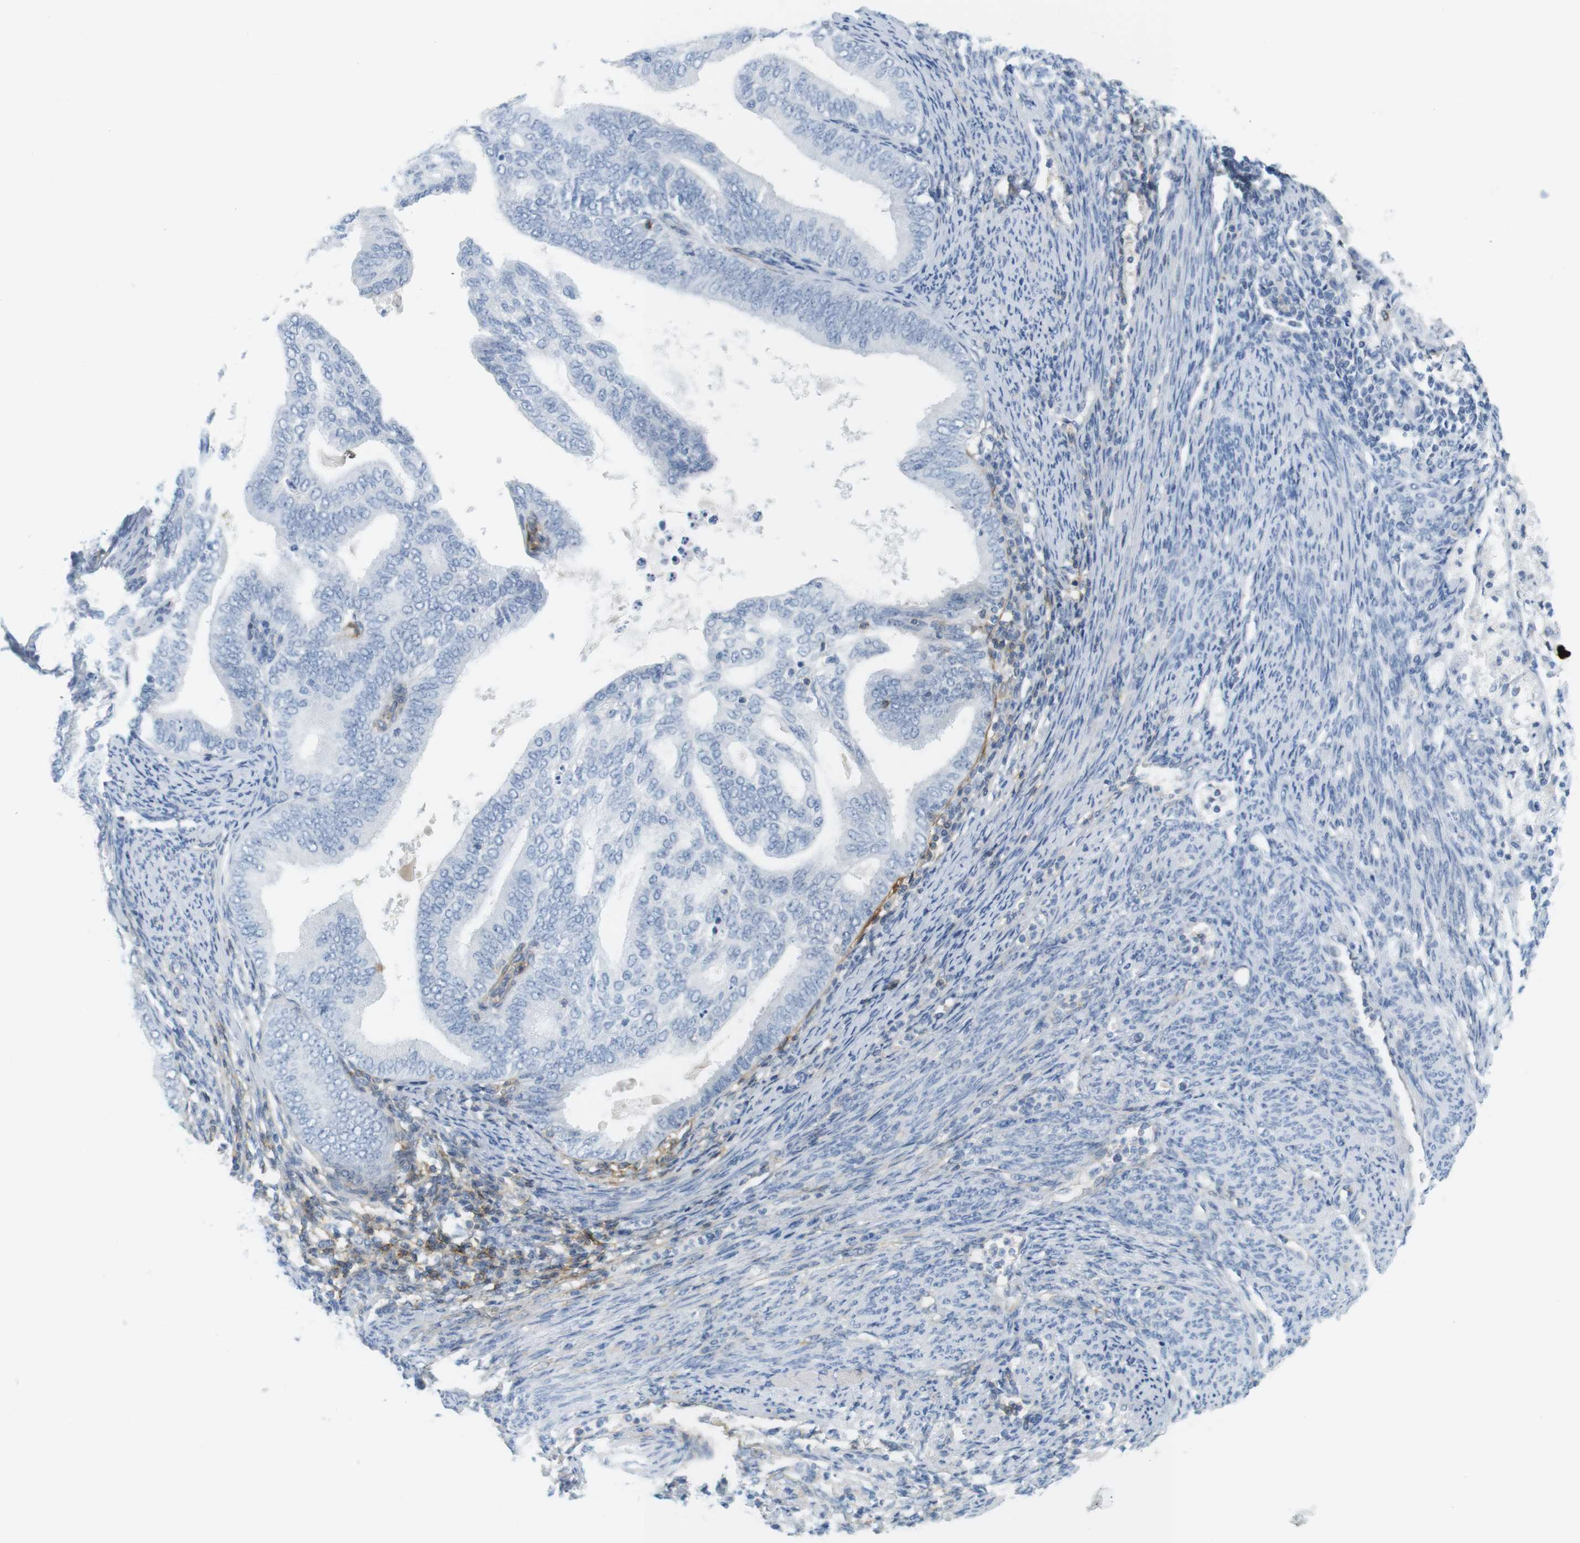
{"staining": {"intensity": "negative", "quantity": "none", "location": "none"}, "tissue": "endometrial cancer", "cell_type": "Tumor cells", "image_type": "cancer", "snomed": [{"axis": "morphology", "description": "Adenocarcinoma, NOS"}, {"axis": "topography", "description": "Endometrium"}], "caption": "This is a micrograph of IHC staining of endometrial adenocarcinoma, which shows no staining in tumor cells.", "gene": "F2R", "patient": {"sex": "female", "age": 58}}